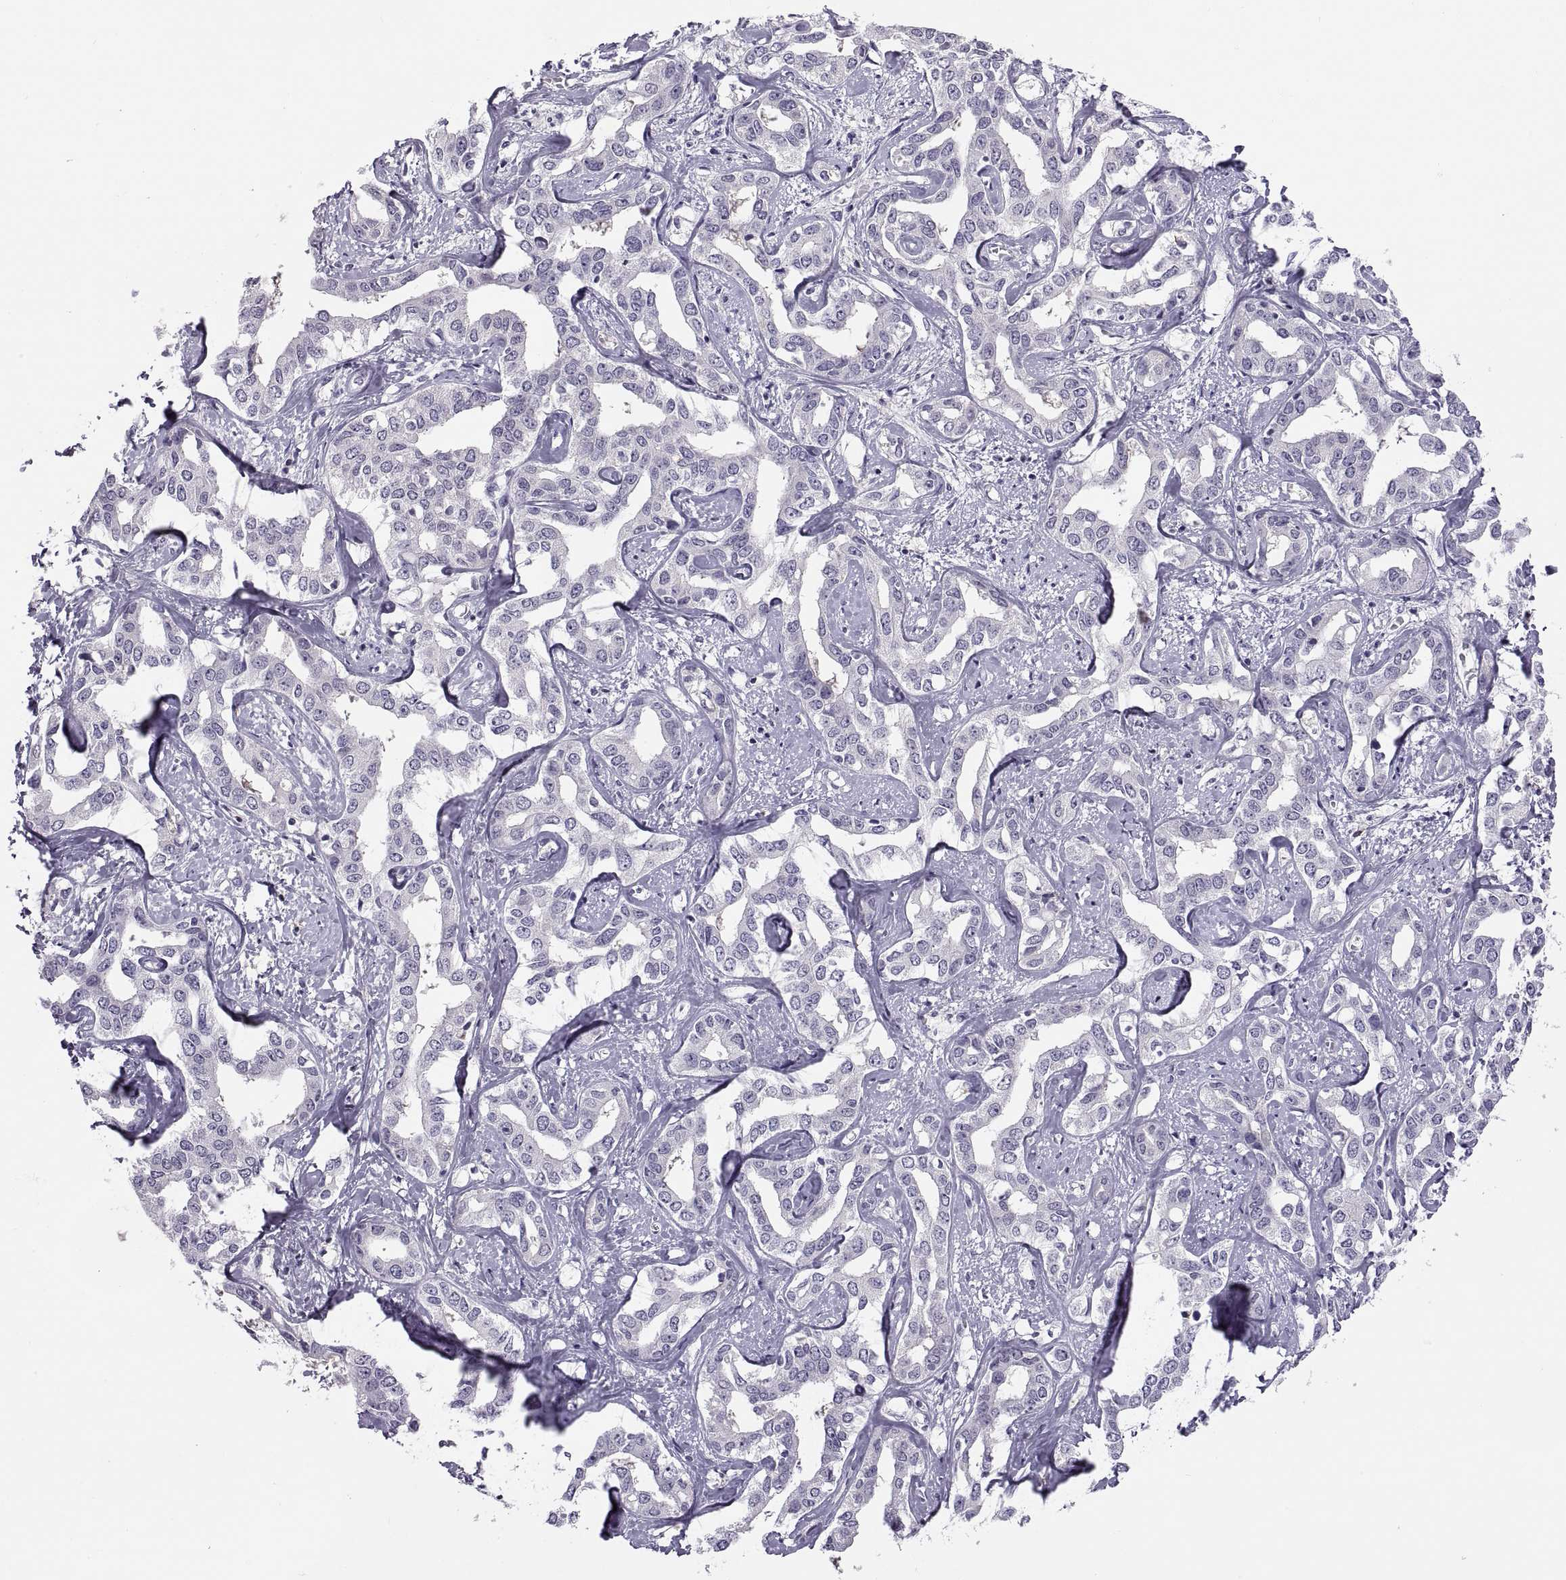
{"staining": {"intensity": "negative", "quantity": "none", "location": "none"}, "tissue": "liver cancer", "cell_type": "Tumor cells", "image_type": "cancer", "snomed": [{"axis": "morphology", "description": "Cholangiocarcinoma"}, {"axis": "topography", "description": "Liver"}], "caption": "High magnification brightfield microscopy of liver cholangiocarcinoma stained with DAB (3,3'-diaminobenzidine) (brown) and counterstained with hematoxylin (blue): tumor cells show no significant expression. Nuclei are stained in blue.", "gene": "TTC21A", "patient": {"sex": "male", "age": 59}}